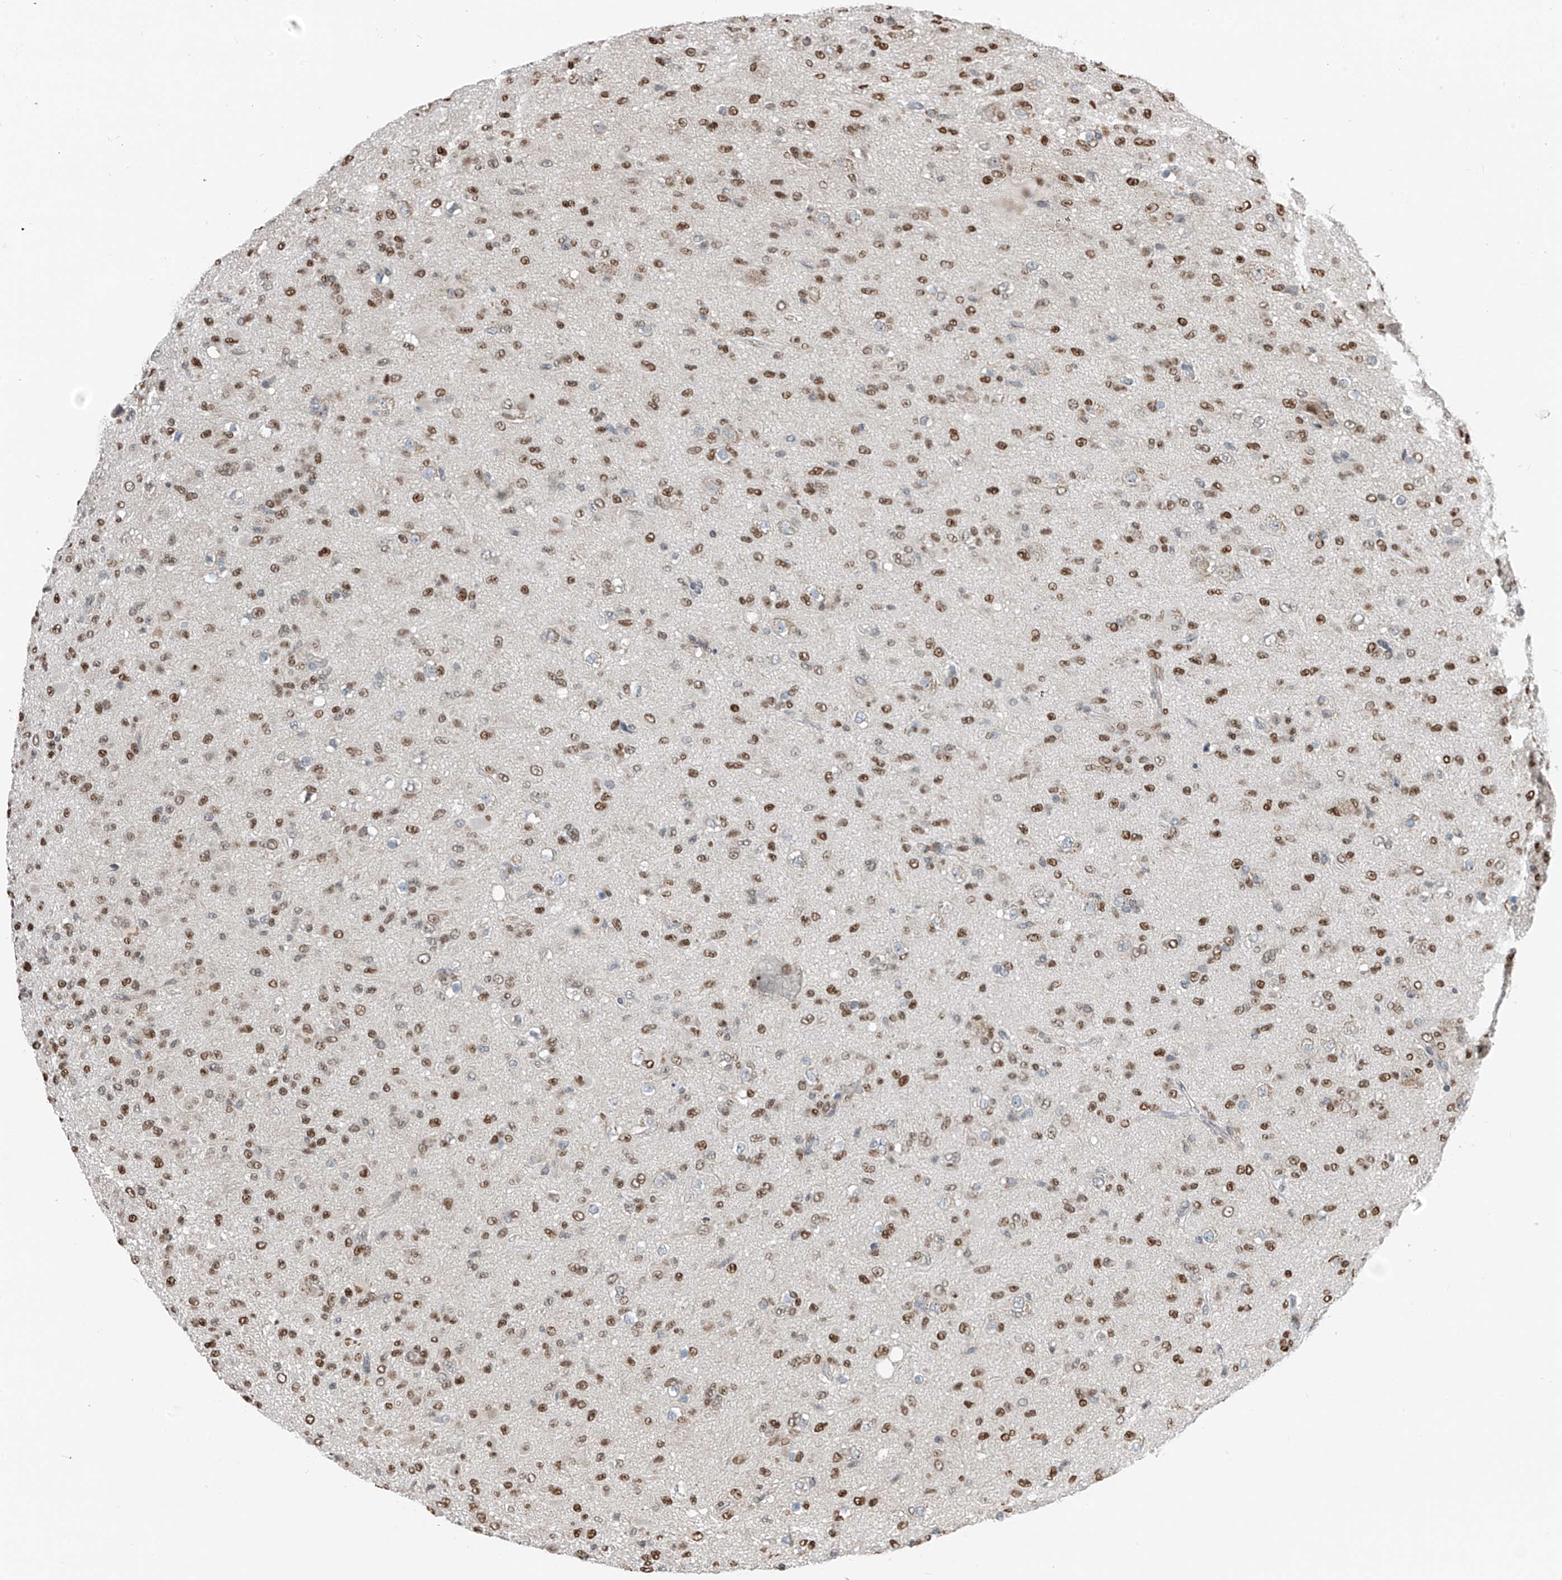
{"staining": {"intensity": "moderate", "quantity": "25%-75%", "location": "nuclear"}, "tissue": "glioma", "cell_type": "Tumor cells", "image_type": "cancer", "snomed": [{"axis": "morphology", "description": "Glioma, malignant, Low grade"}, {"axis": "topography", "description": "Brain"}], "caption": "Moderate nuclear staining is present in about 25%-75% of tumor cells in malignant glioma (low-grade). The staining is performed using DAB brown chromogen to label protein expression. The nuclei are counter-stained blue using hematoxylin.", "gene": "RBP7", "patient": {"sex": "male", "age": 65}}